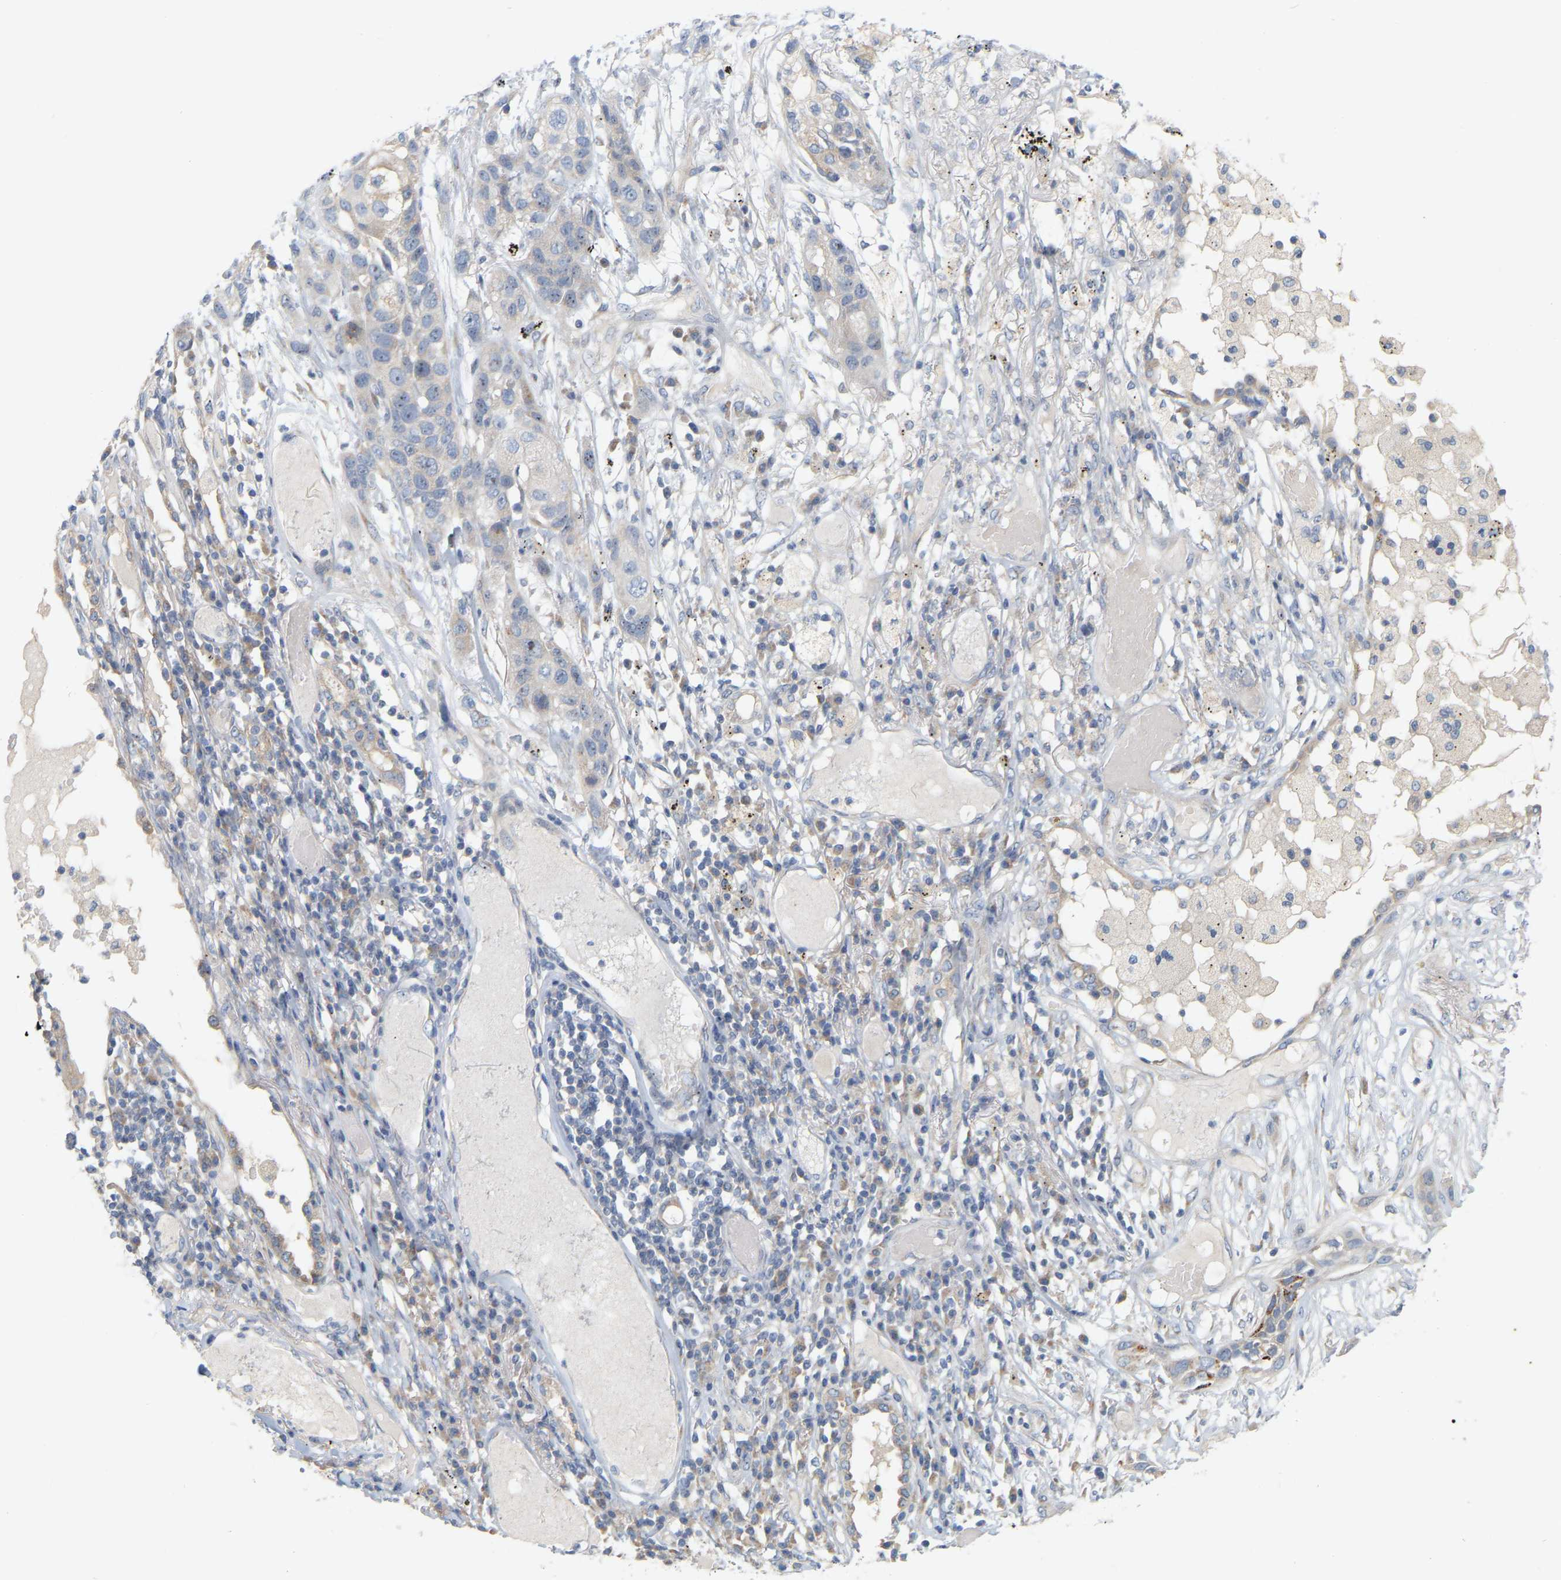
{"staining": {"intensity": "weak", "quantity": "<25%", "location": "nuclear"}, "tissue": "lung cancer", "cell_type": "Tumor cells", "image_type": "cancer", "snomed": [{"axis": "morphology", "description": "Squamous cell carcinoma, NOS"}, {"axis": "topography", "description": "Lung"}], "caption": "DAB immunohistochemical staining of human squamous cell carcinoma (lung) exhibits no significant expression in tumor cells.", "gene": "MINDY4", "patient": {"sex": "male", "age": 71}}